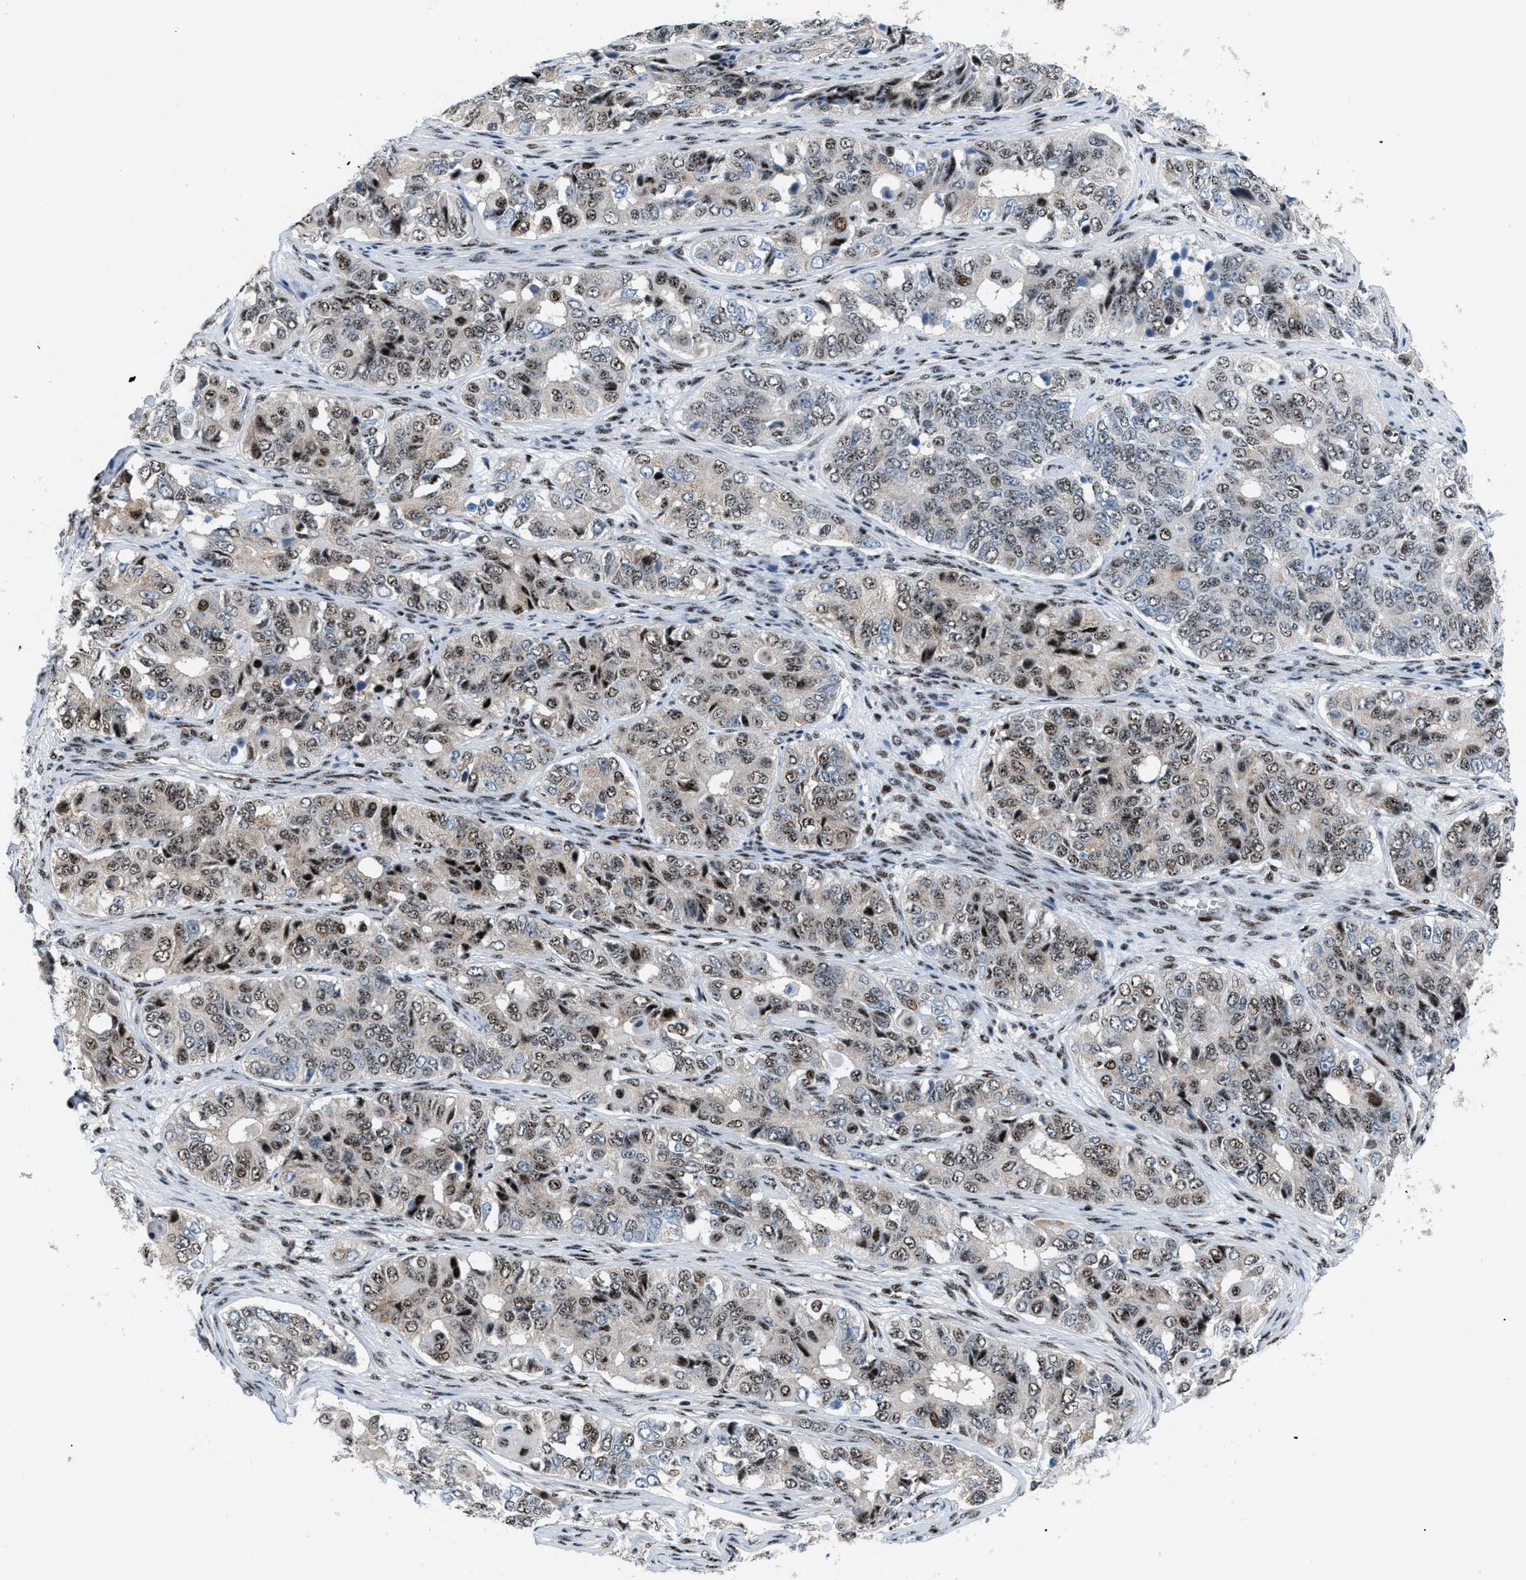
{"staining": {"intensity": "moderate", "quantity": "25%-75%", "location": "nuclear"}, "tissue": "ovarian cancer", "cell_type": "Tumor cells", "image_type": "cancer", "snomed": [{"axis": "morphology", "description": "Carcinoma, endometroid"}, {"axis": "topography", "description": "Ovary"}], "caption": "Immunohistochemistry of human ovarian cancer displays medium levels of moderate nuclear positivity in approximately 25%-75% of tumor cells.", "gene": "CDR2", "patient": {"sex": "female", "age": 51}}